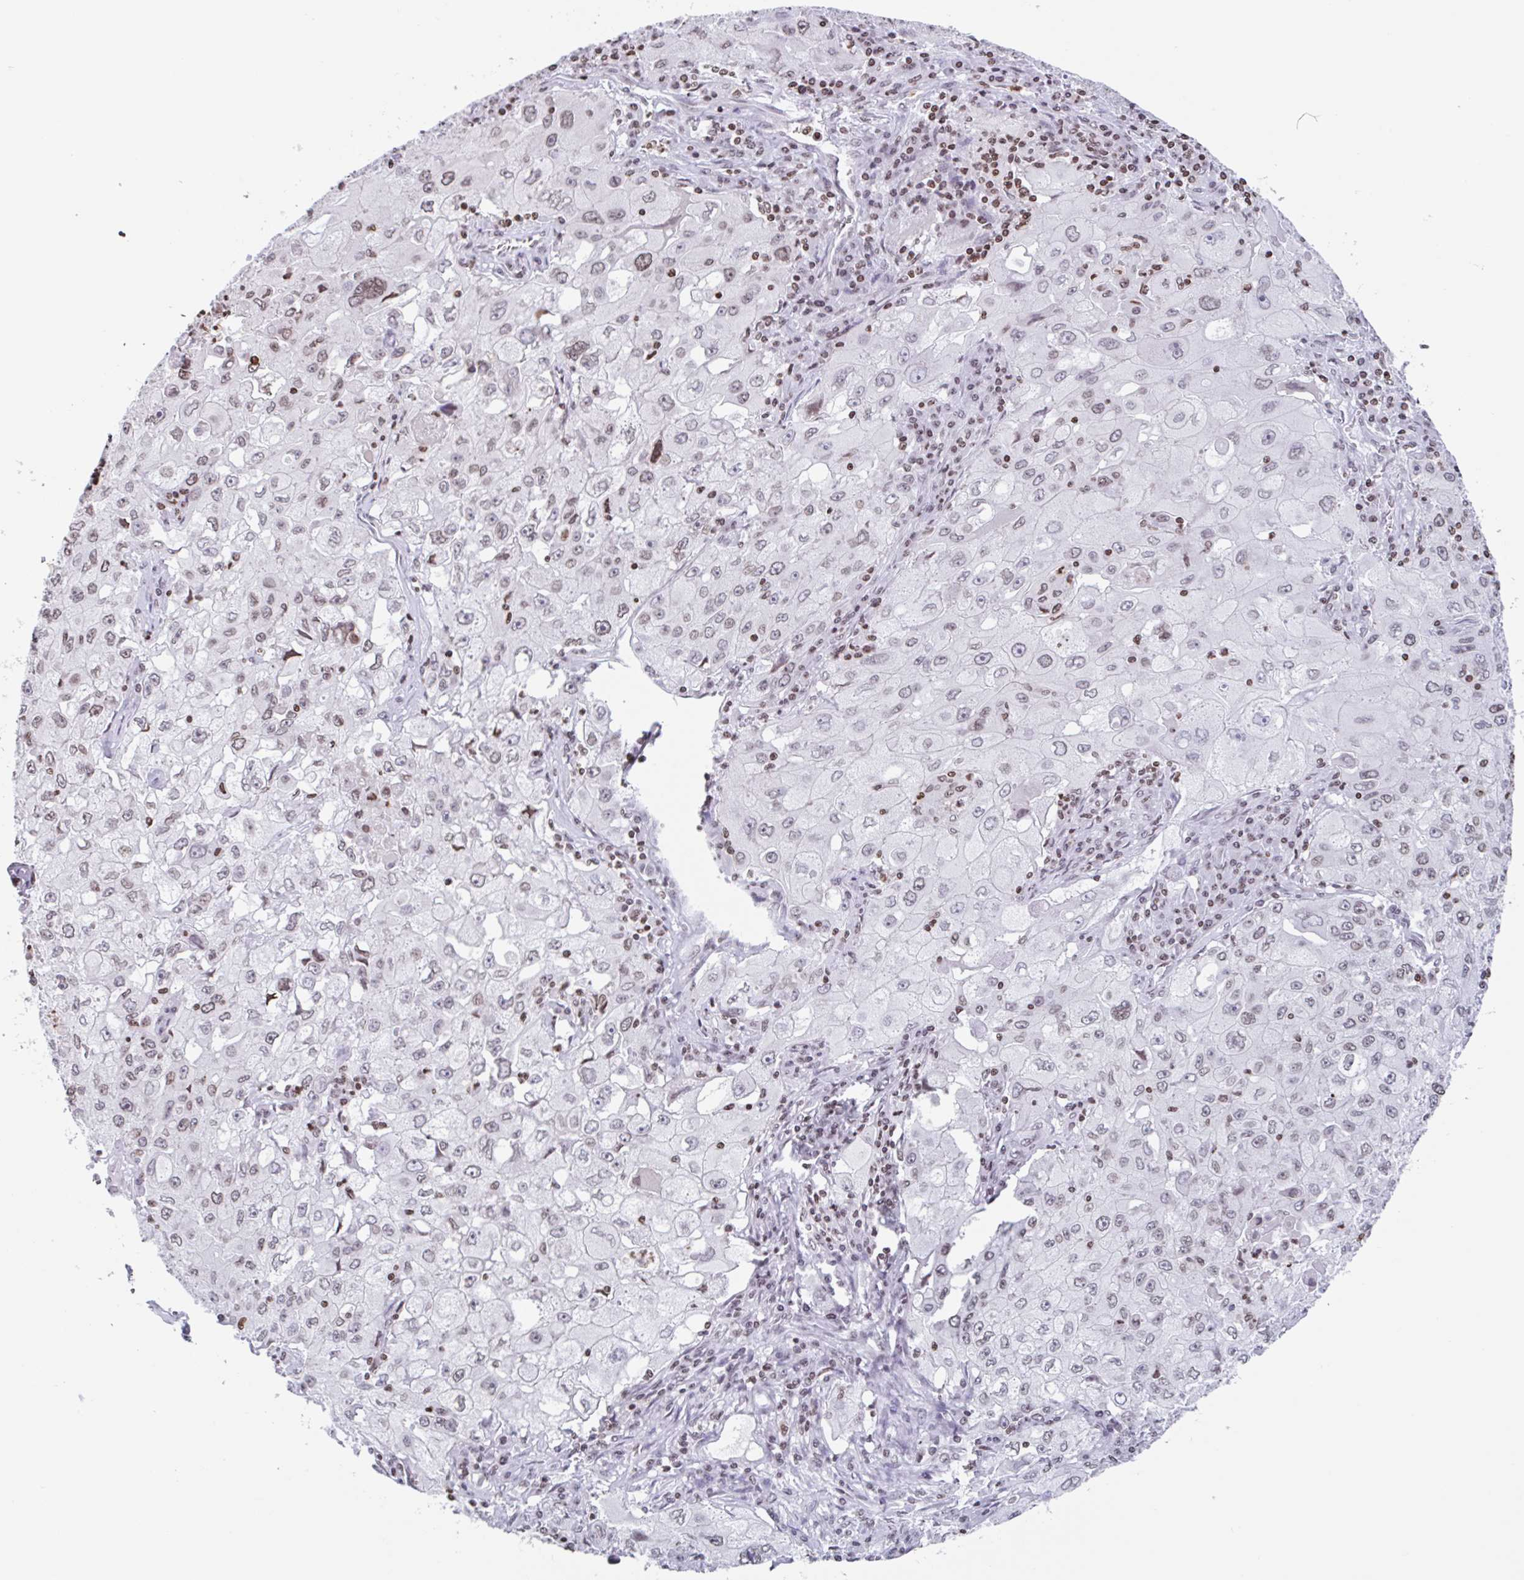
{"staining": {"intensity": "weak", "quantity": ">75%", "location": "nuclear"}, "tissue": "lung cancer", "cell_type": "Tumor cells", "image_type": "cancer", "snomed": [{"axis": "morphology", "description": "Squamous cell carcinoma, NOS"}, {"axis": "topography", "description": "Lung"}], "caption": "A photomicrograph showing weak nuclear expression in about >75% of tumor cells in lung cancer (squamous cell carcinoma), as visualized by brown immunohistochemical staining.", "gene": "NOL6", "patient": {"sex": "male", "age": 63}}